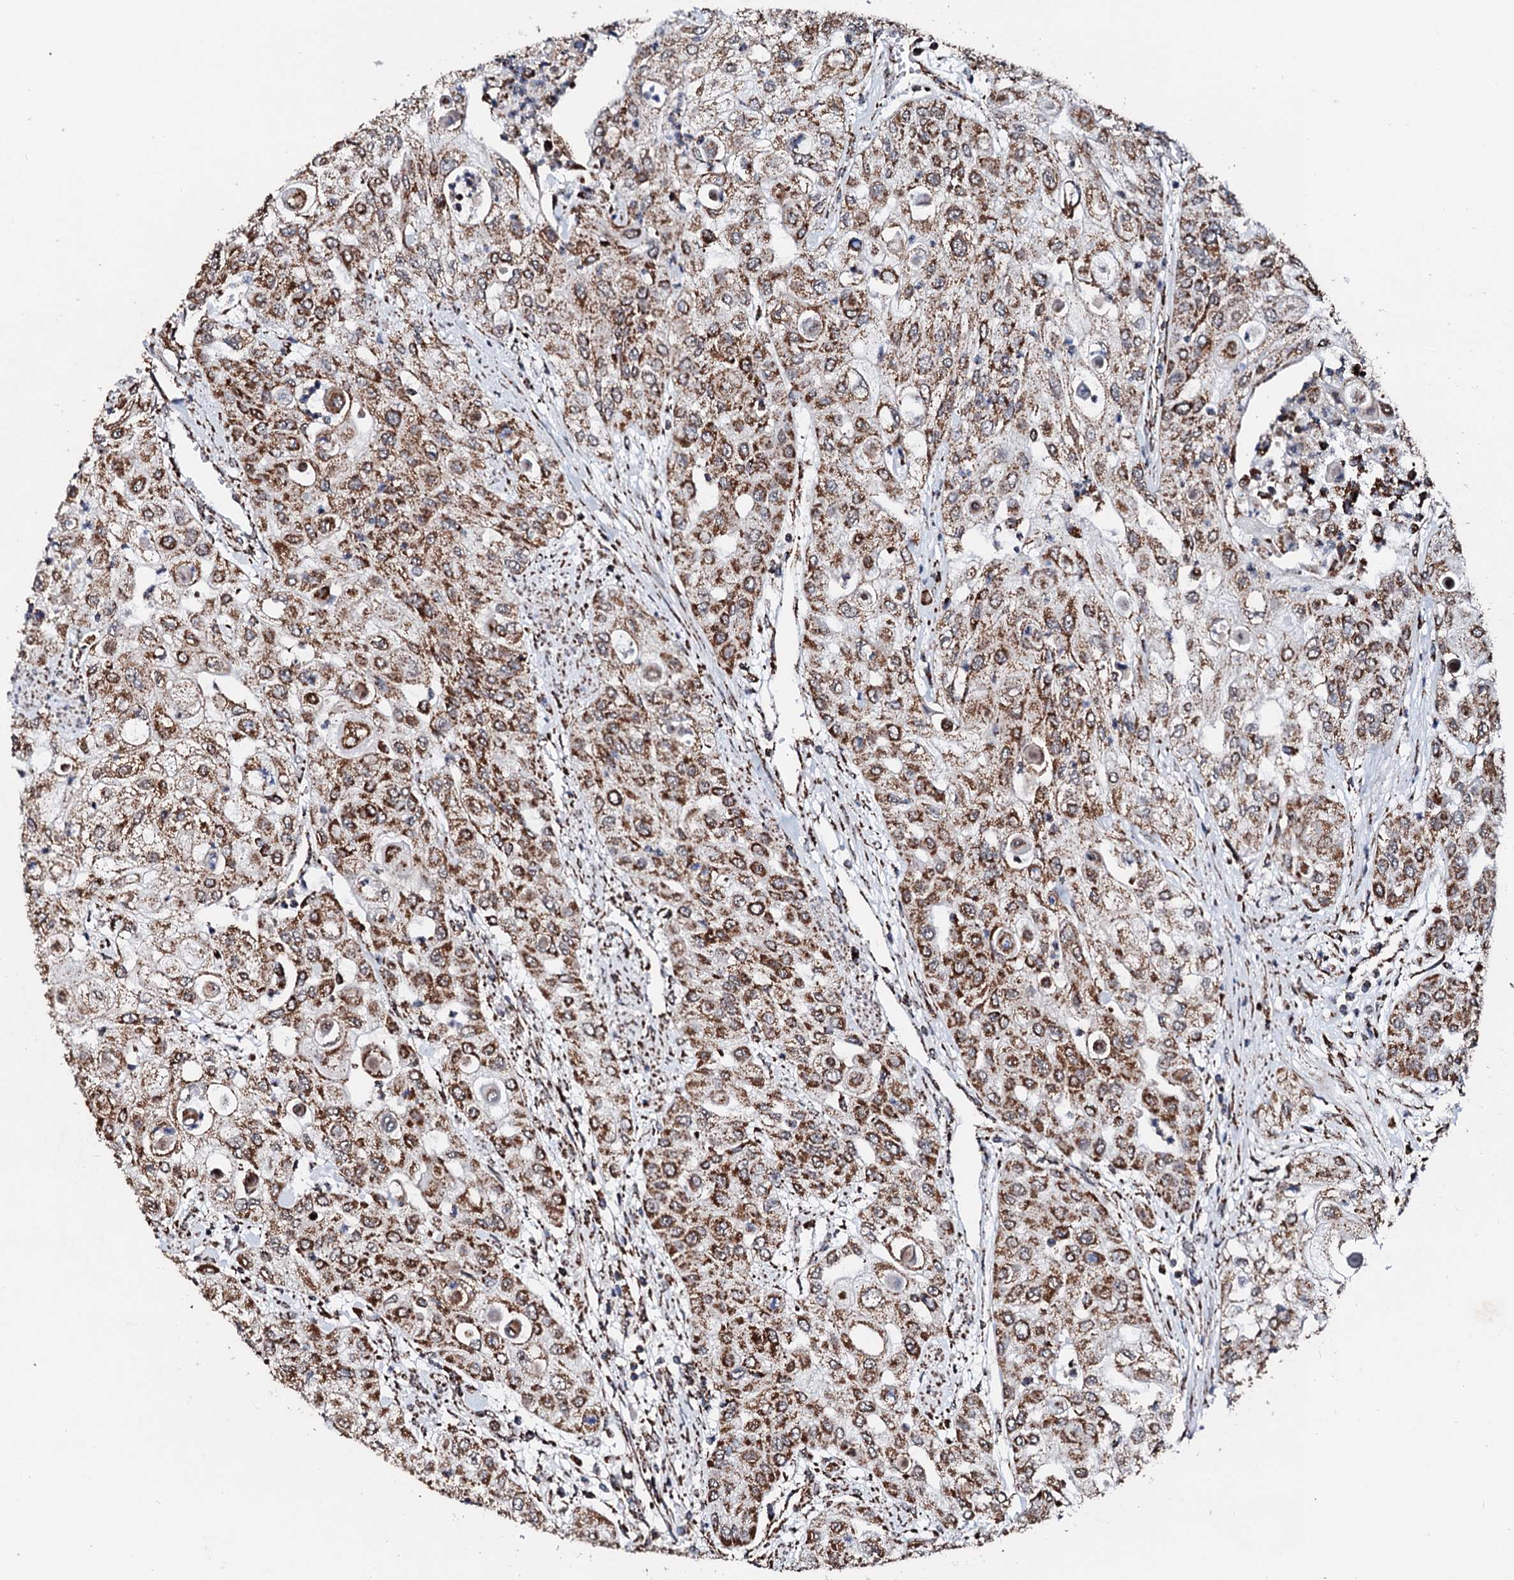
{"staining": {"intensity": "moderate", "quantity": ">75%", "location": "cytoplasmic/membranous"}, "tissue": "urothelial cancer", "cell_type": "Tumor cells", "image_type": "cancer", "snomed": [{"axis": "morphology", "description": "Urothelial carcinoma, High grade"}, {"axis": "topography", "description": "Urinary bladder"}], "caption": "High-power microscopy captured an IHC photomicrograph of urothelial cancer, revealing moderate cytoplasmic/membranous expression in approximately >75% of tumor cells.", "gene": "SECISBP2L", "patient": {"sex": "female", "age": 79}}